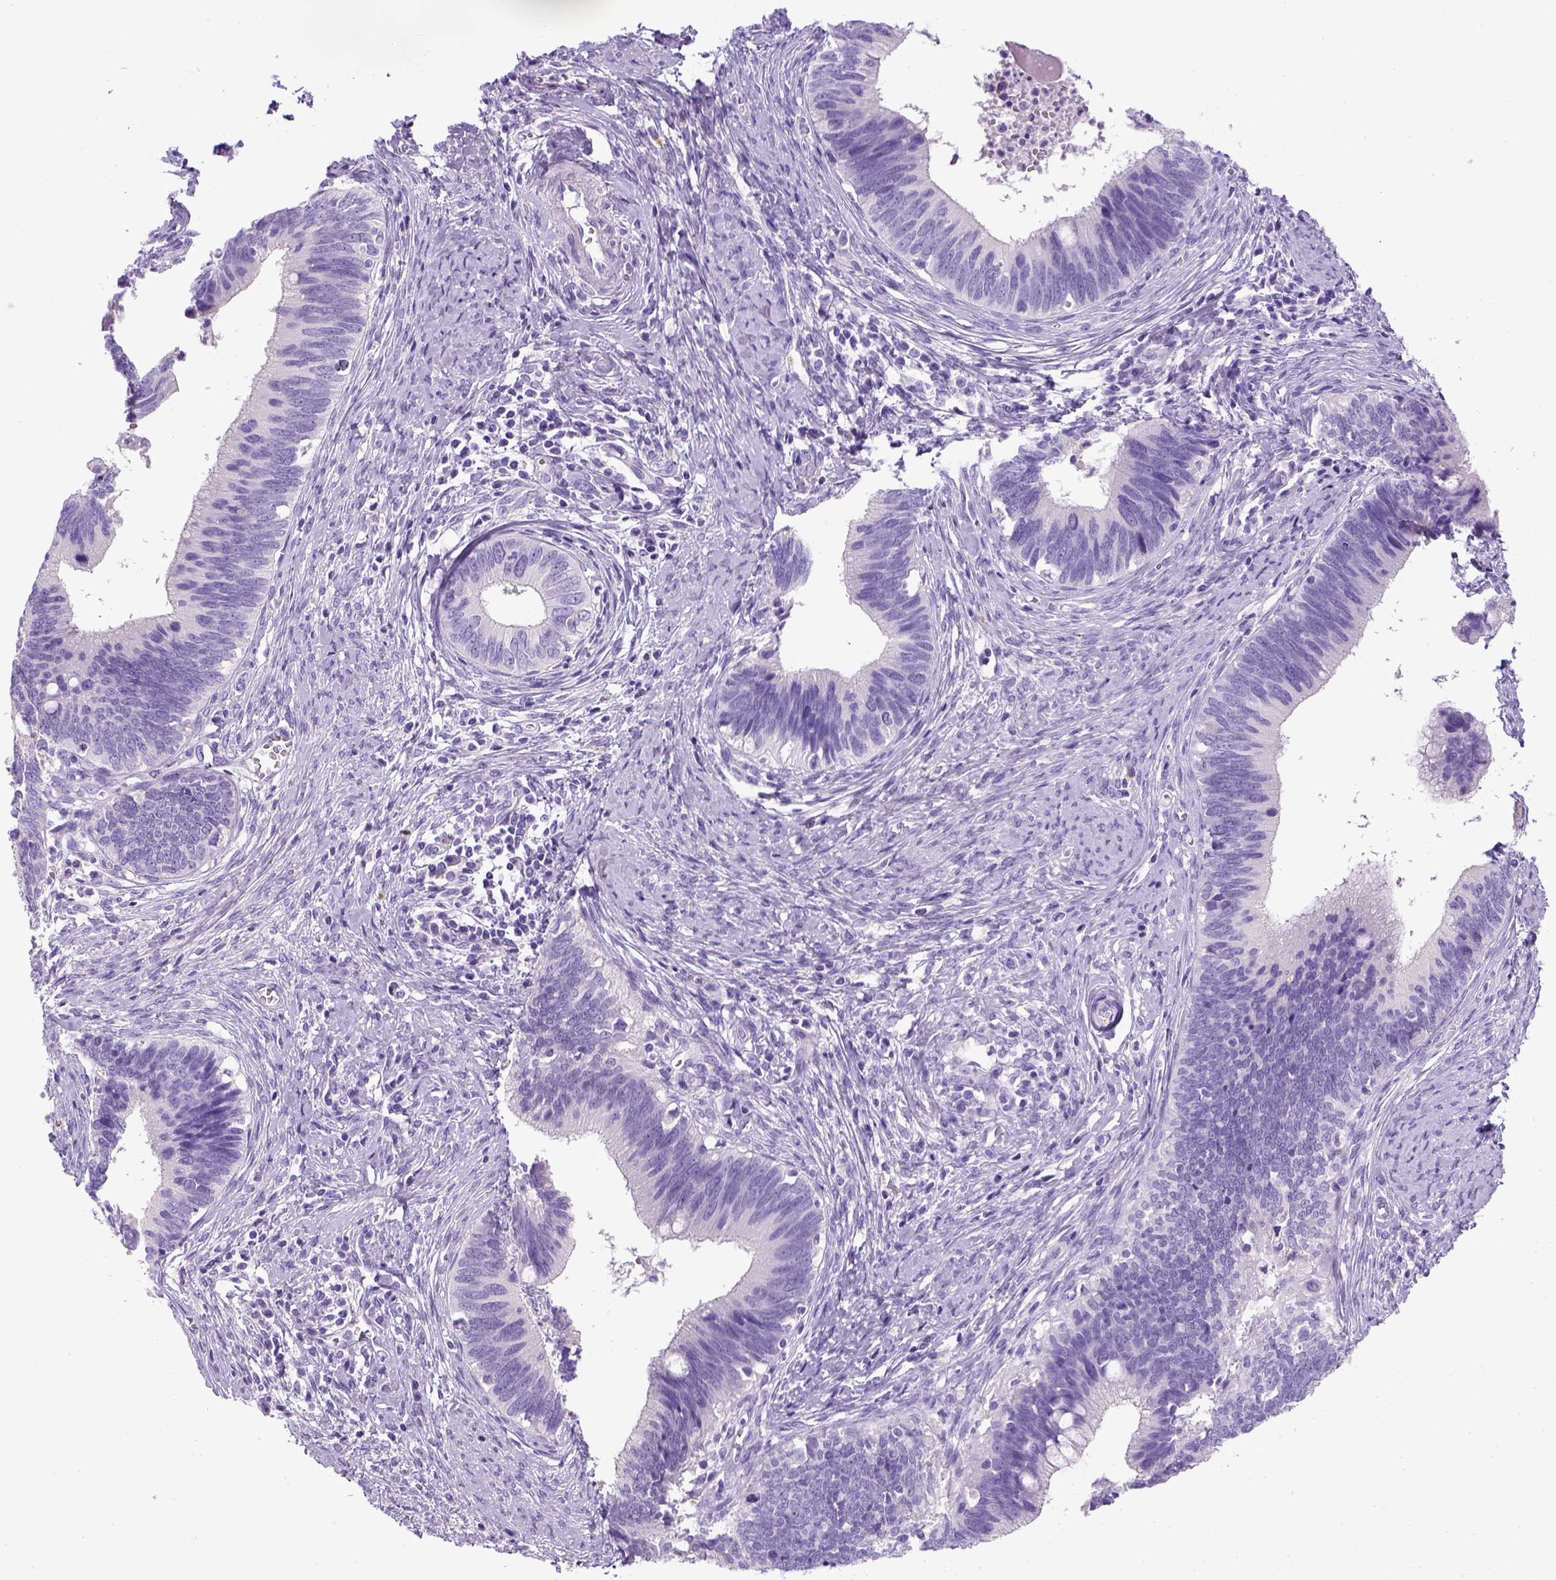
{"staining": {"intensity": "negative", "quantity": "none", "location": "none"}, "tissue": "cervical cancer", "cell_type": "Tumor cells", "image_type": "cancer", "snomed": [{"axis": "morphology", "description": "Adenocarcinoma, NOS"}, {"axis": "topography", "description": "Cervix"}], "caption": "Adenocarcinoma (cervical) stained for a protein using immunohistochemistry (IHC) reveals no positivity tumor cells.", "gene": "KRT71", "patient": {"sex": "female", "age": 42}}